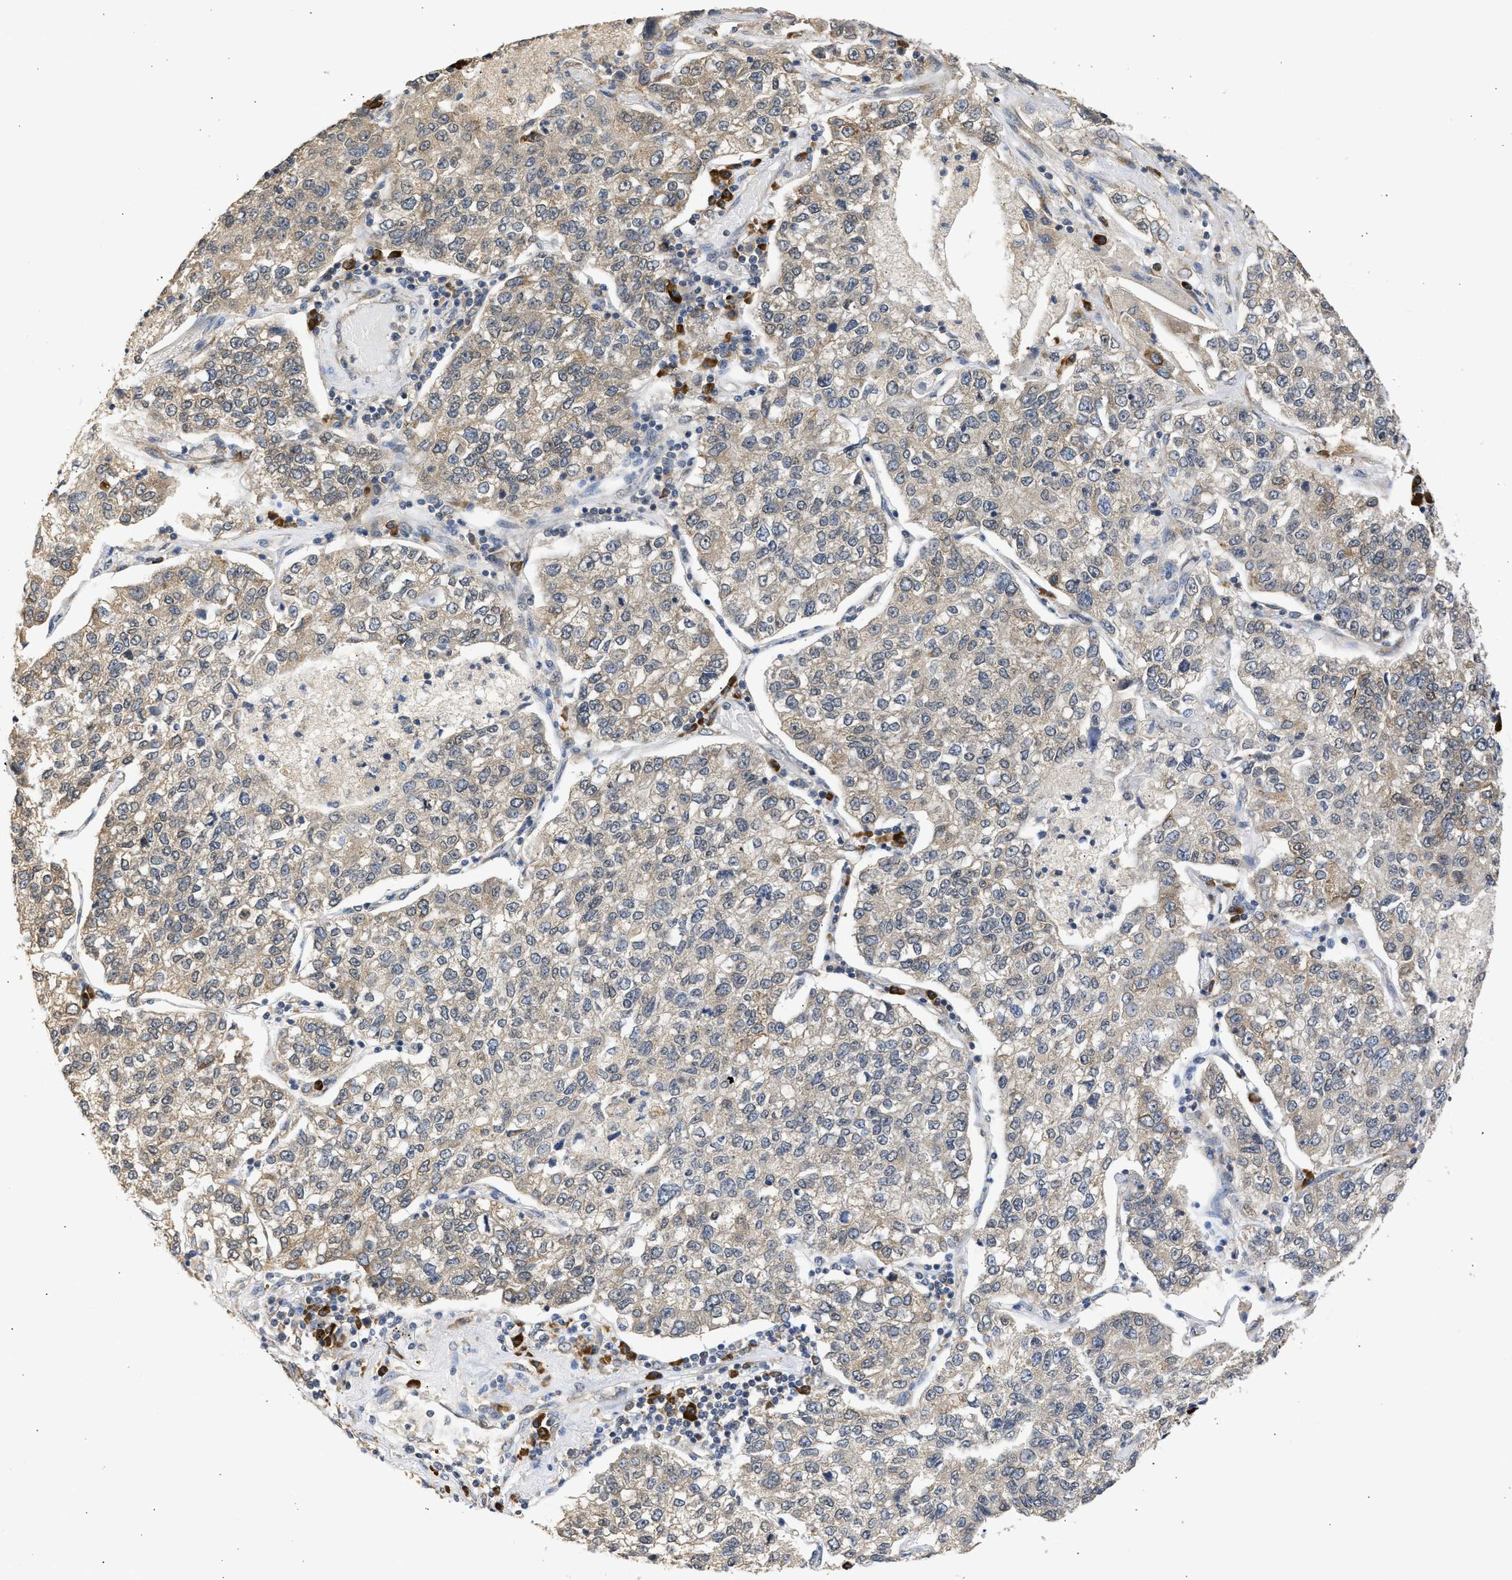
{"staining": {"intensity": "weak", "quantity": ">75%", "location": "cytoplasmic/membranous"}, "tissue": "lung cancer", "cell_type": "Tumor cells", "image_type": "cancer", "snomed": [{"axis": "morphology", "description": "Adenocarcinoma, NOS"}, {"axis": "topography", "description": "Lung"}], "caption": "Approximately >75% of tumor cells in human lung cancer show weak cytoplasmic/membranous protein staining as visualized by brown immunohistochemical staining.", "gene": "DNAJC1", "patient": {"sex": "male", "age": 49}}